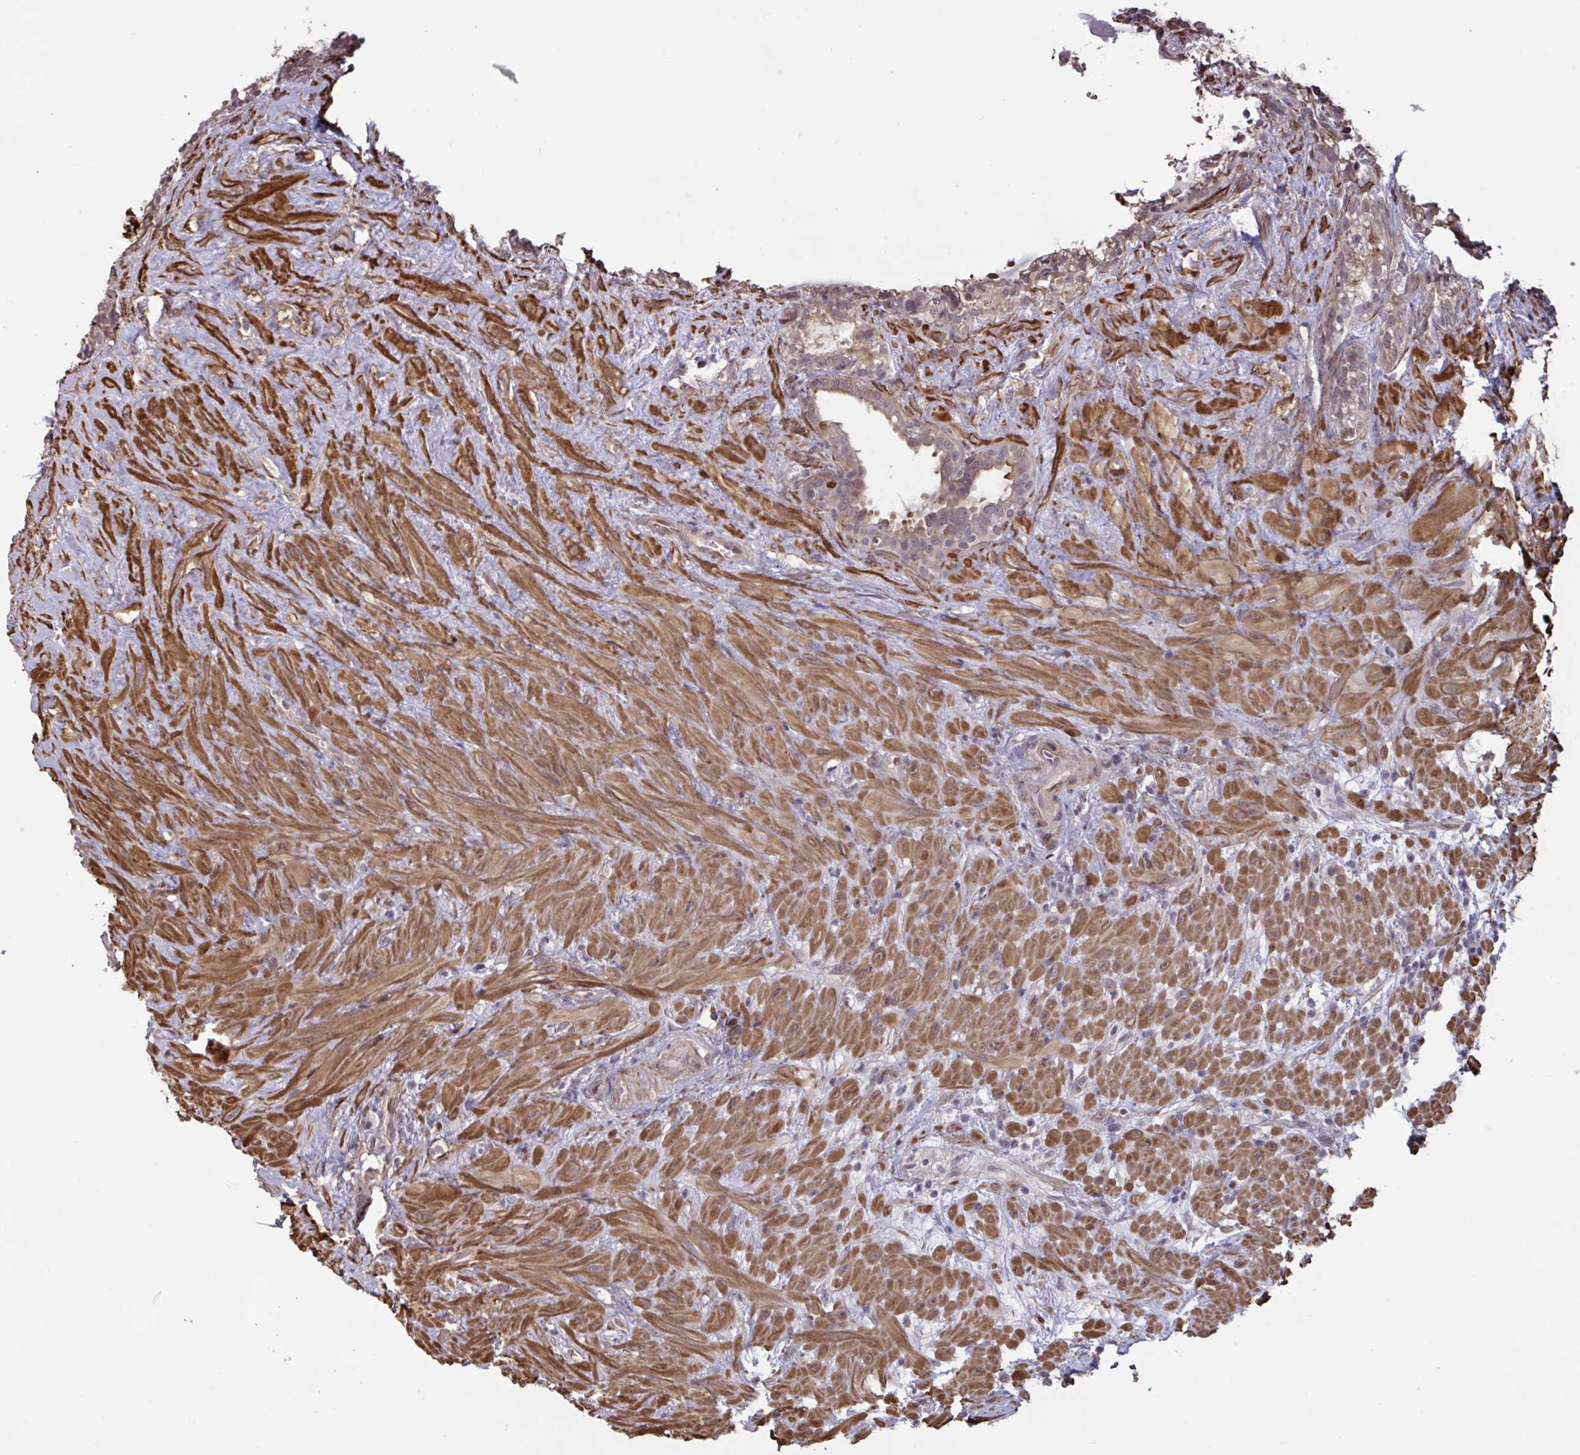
{"staining": {"intensity": "moderate", "quantity": "<25%", "location": "cytoplasmic/membranous"}, "tissue": "seminal vesicle", "cell_type": "Glandular cells", "image_type": "normal", "snomed": [{"axis": "morphology", "description": "Normal tissue, NOS"}, {"axis": "topography", "description": "Seminal veicle"}], "caption": "Seminal vesicle stained with DAB (3,3'-diaminobenzidine) IHC shows low levels of moderate cytoplasmic/membranous positivity in approximately <25% of glandular cells.", "gene": "IPO5", "patient": {"sex": "male", "age": 76}}